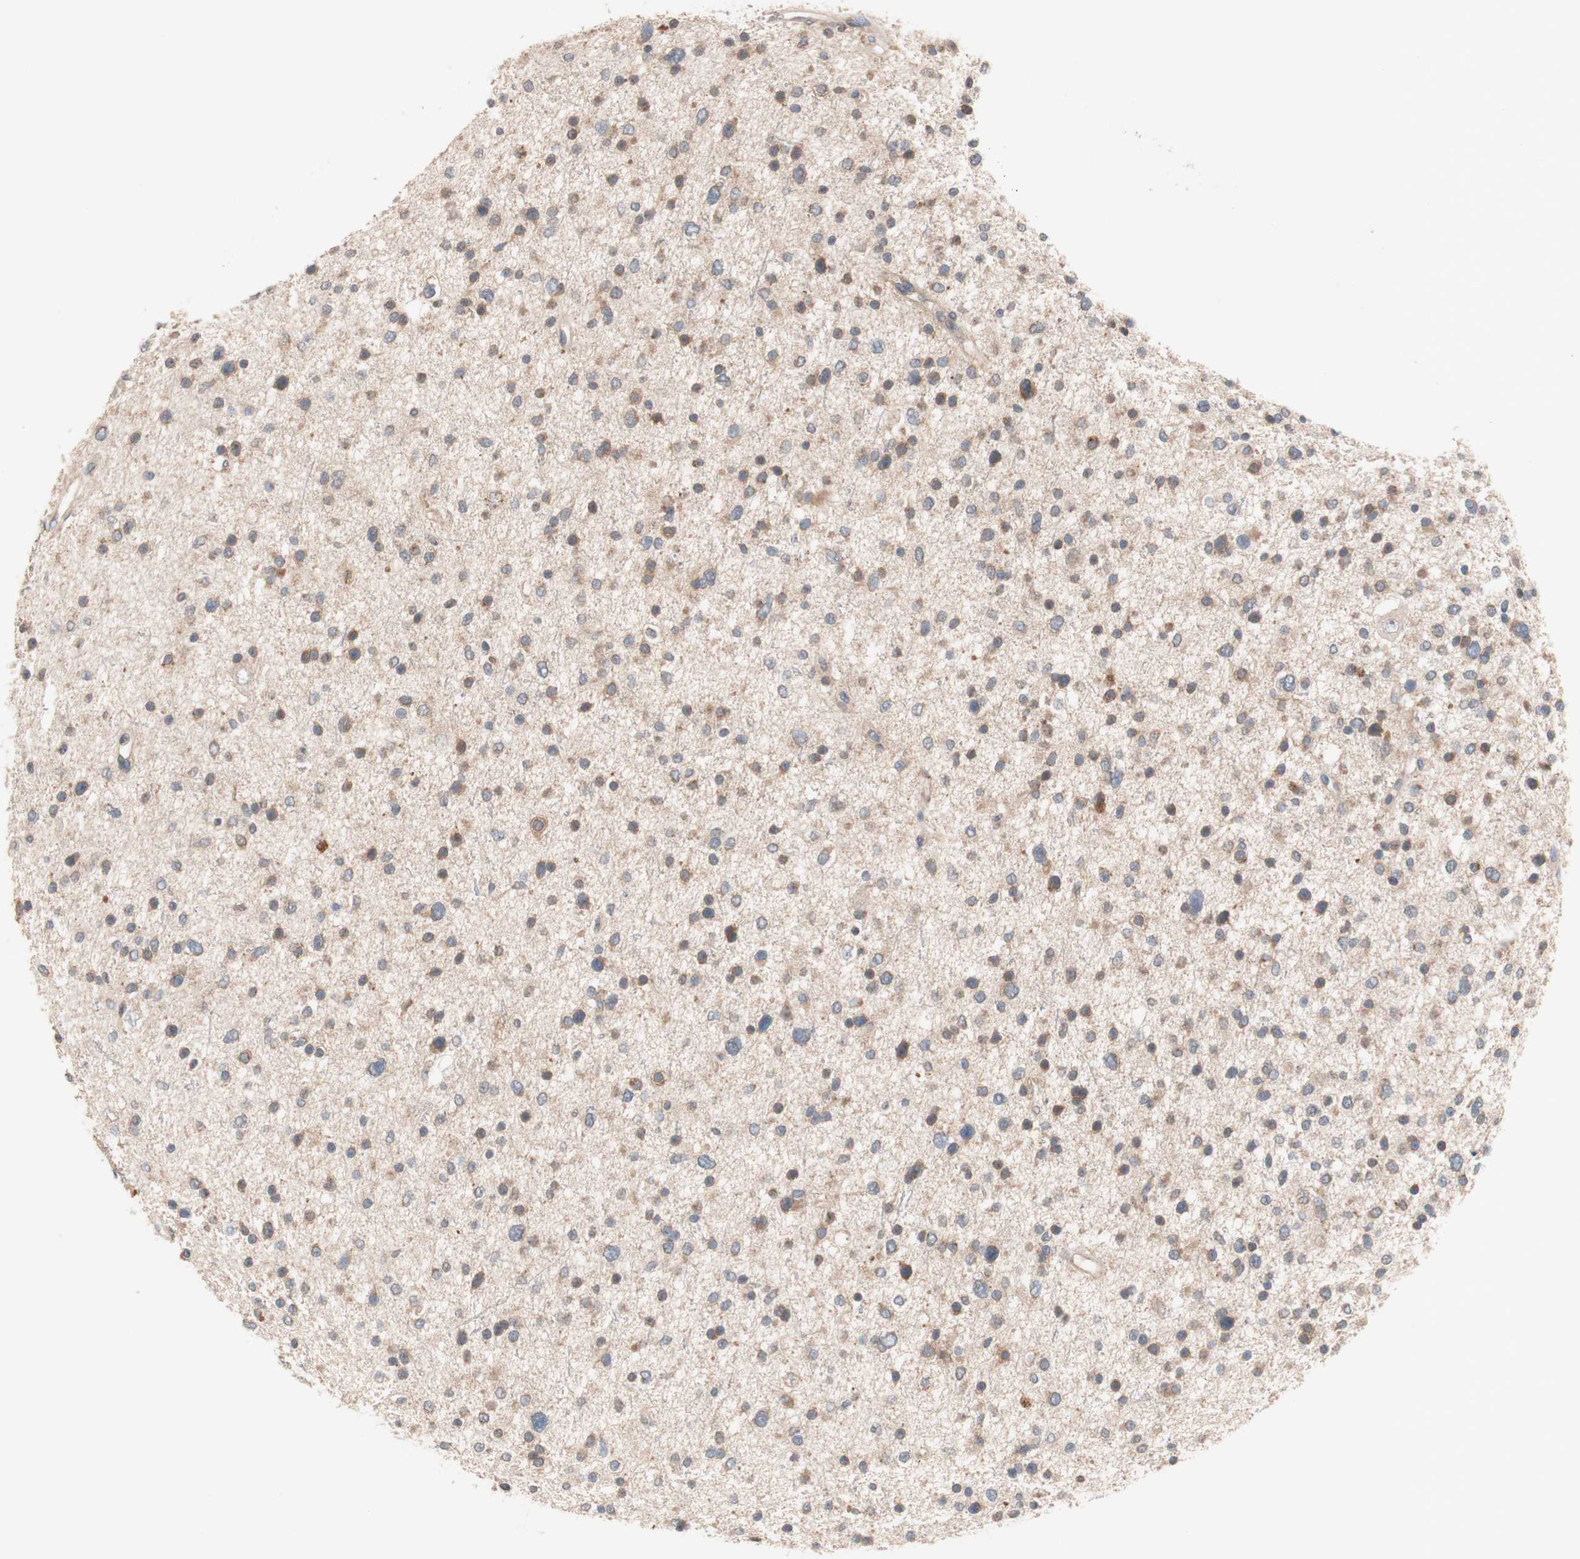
{"staining": {"intensity": "moderate", "quantity": "25%-75%", "location": "cytoplasmic/membranous"}, "tissue": "glioma", "cell_type": "Tumor cells", "image_type": "cancer", "snomed": [{"axis": "morphology", "description": "Glioma, malignant, Low grade"}, {"axis": "topography", "description": "Brain"}], "caption": "About 25%-75% of tumor cells in malignant low-grade glioma exhibit moderate cytoplasmic/membranous protein positivity as visualized by brown immunohistochemical staining.", "gene": "PEX2", "patient": {"sex": "female", "age": 37}}